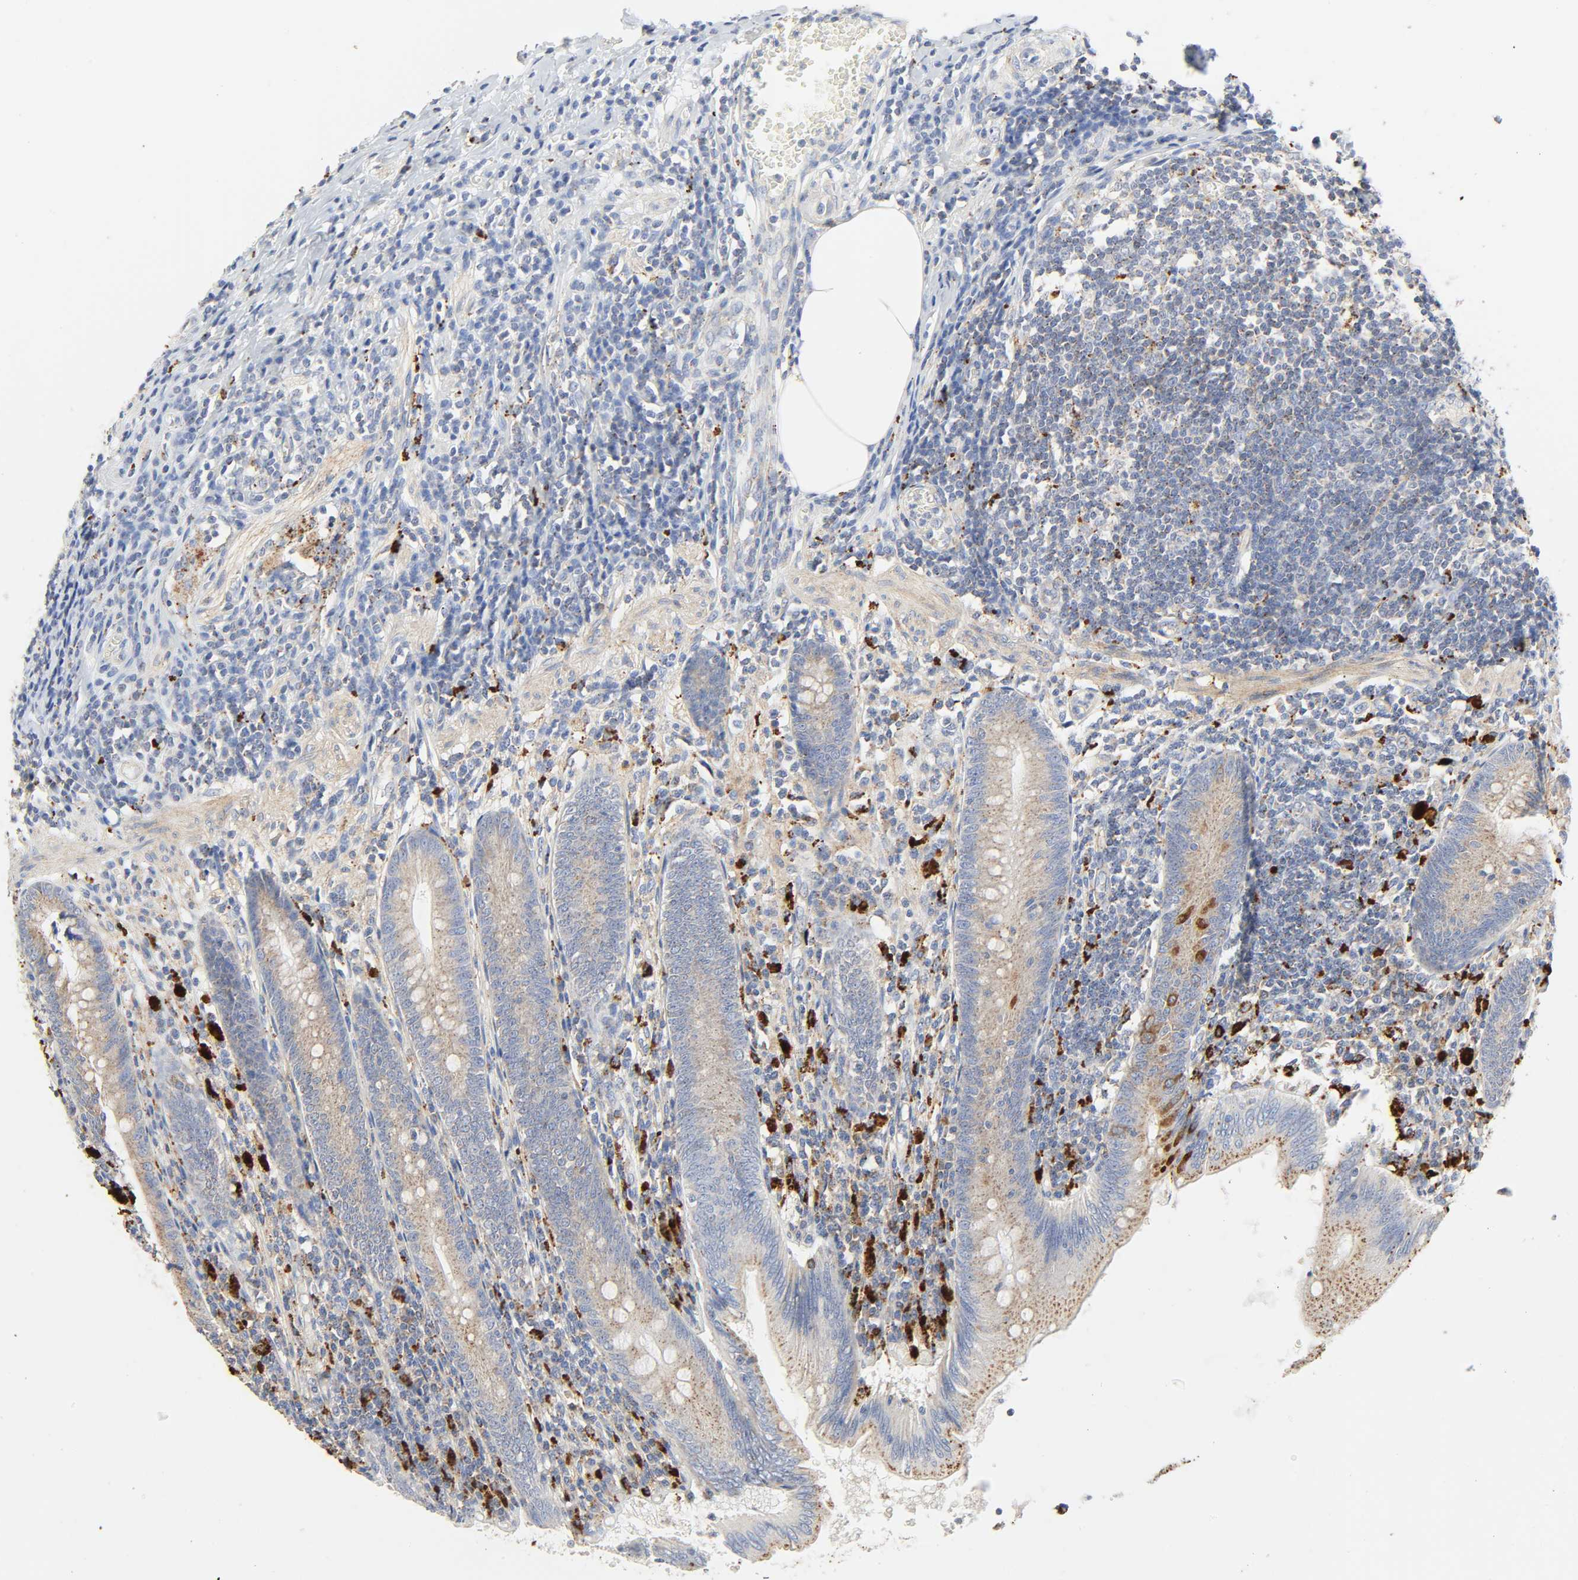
{"staining": {"intensity": "moderate", "quantity": "25%-75%", "location": "cytoplasmic/membranous"}, "tissue": "appendix", "cell_type": "Glandular cells", "image_type": "normal", "snomed": [{"axis": "morphology", "description": "Normal tissue, NOS"}, {"axis": "morphology", "description": "Inflammation, NOS"}, {"axis": "topography", "description": "Appendix"}], "caption": "About 25%-75% of glandular cells in normal appendix exhibit moderate cytoplasmic/membranous protein staining as visualized by brown immunohistochemical staining.", "gene": "CAMK2A", "patient": {"sex": "male", "age": 46}}